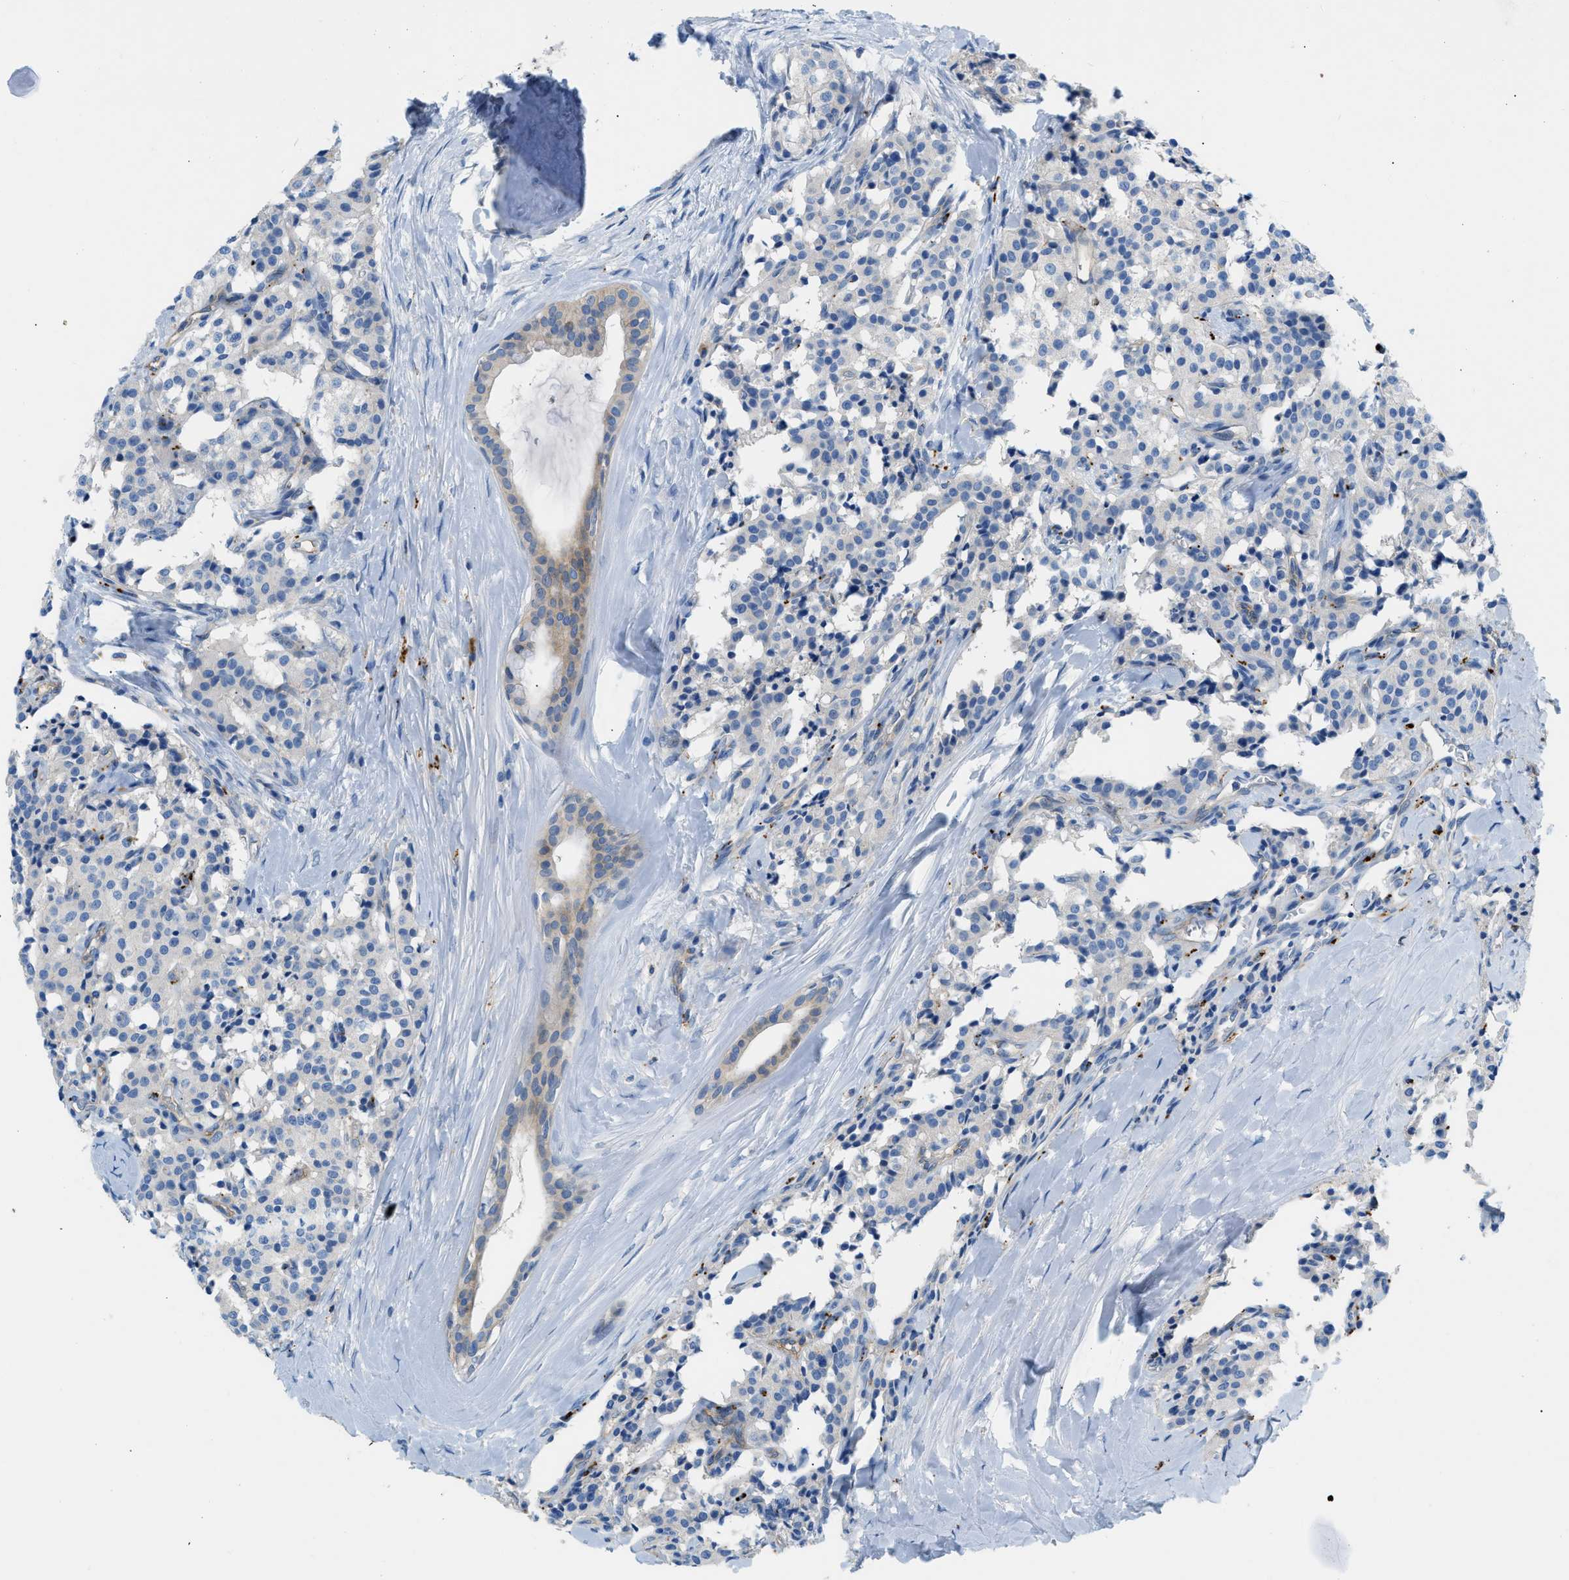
{"staining": {"intensity": "negative", "quantity": "none", "location": "none"}, "tissue": "carcinoid", "cell_type": "Tumor cells", "image_type": "cancer", "snomed": [{"axis": "morphology", "description": "Carcinoid, malignant, NOS"}, {"axis": "topography", "description": "Lung"}], "caption": "IHC image of neoplastic tissue: carcinoid (malignant) stained with DAB (3,3'-diaminobenzidine) exhibits no significant protein staining in tumor cells.", "gene": "ORAI1", "patient": {"sex": "male", "age": 30}}